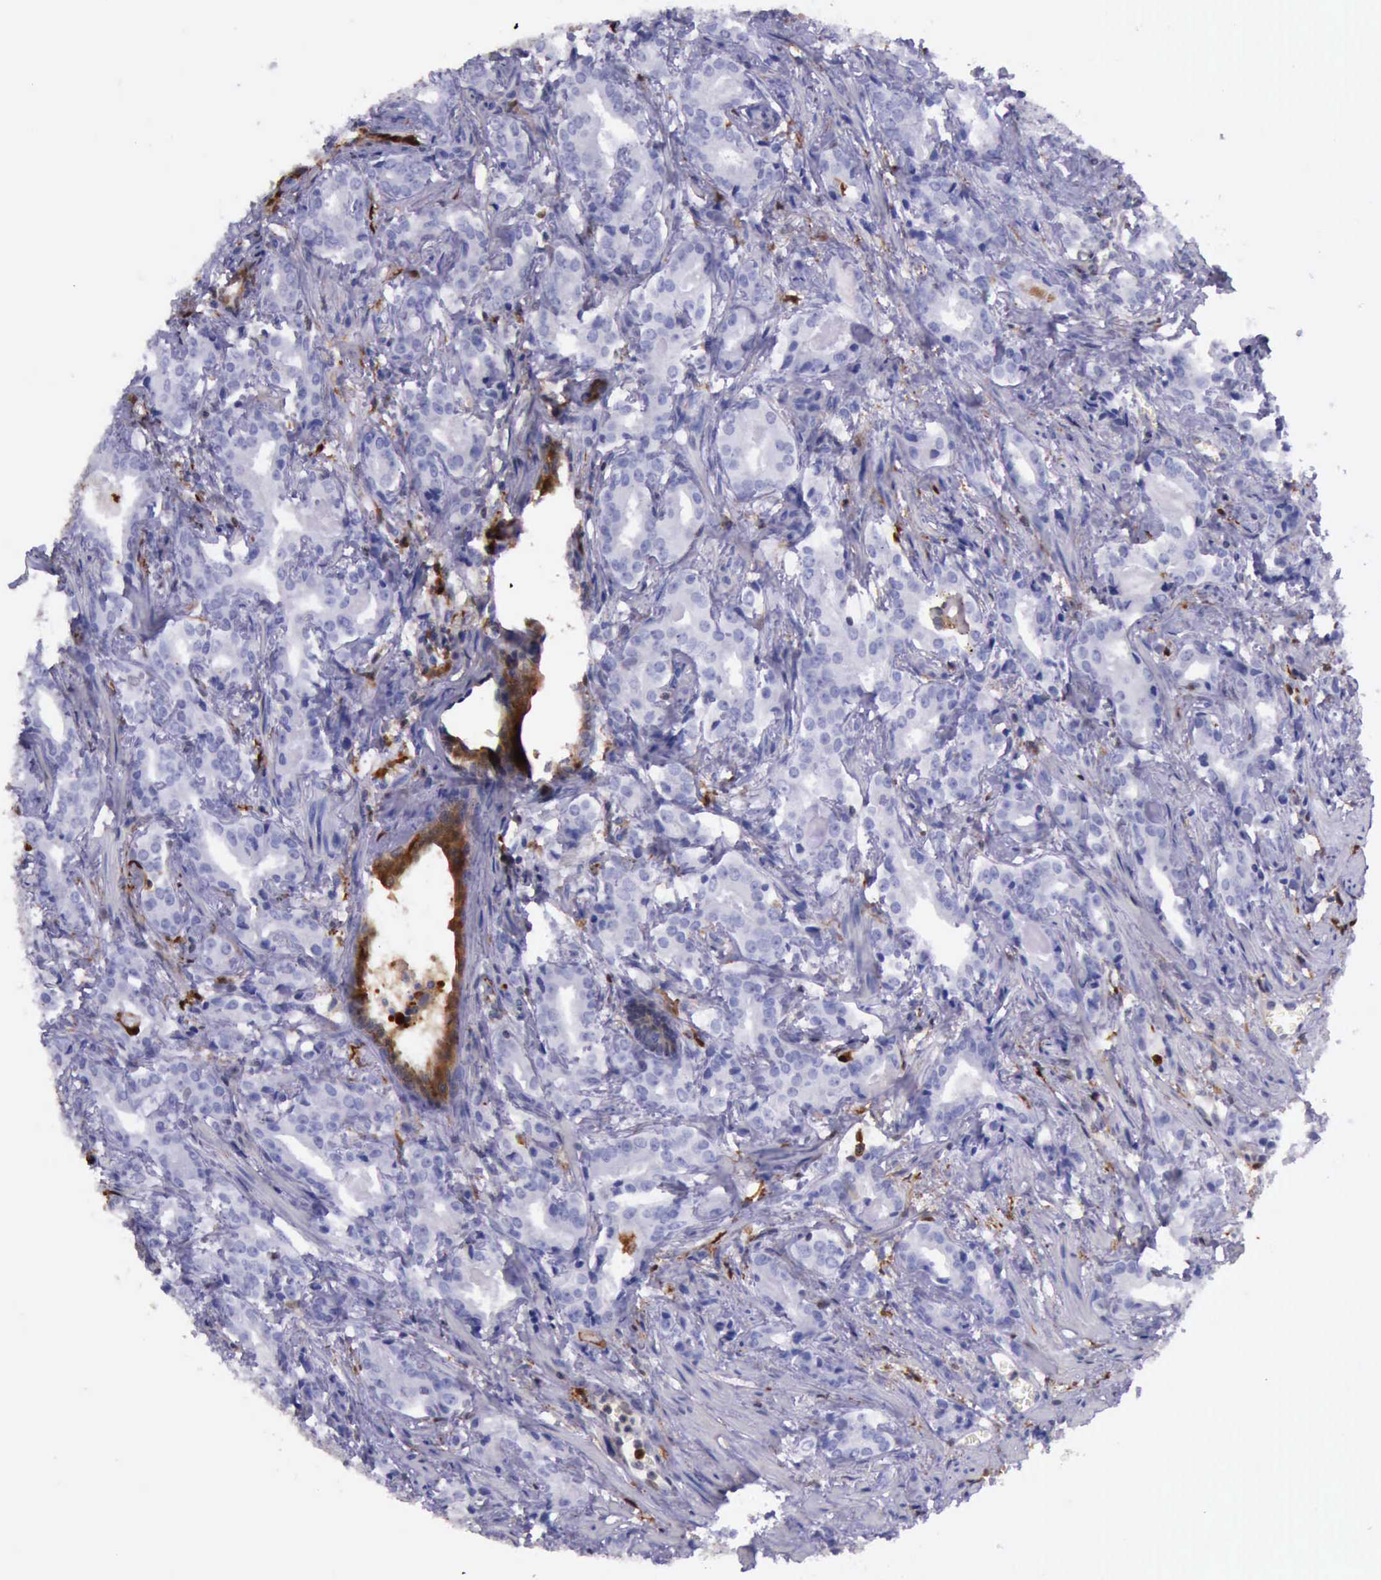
{"staining": {"intensity": "moderate", "quantity": "<25%", "location": "cytoplasmic/membranous,nuclear"}, "tissue": "prostate cancer", "cell_type": "Tumor cells", "image_type": "cancer", "snomed": [{"axis": "morphology", "description": "Adenocarcinoma, Medium grade"}, {"axis": "topography", "description": "Prostate"}], "caption": "There is low levels of moderate cytoplasmic/membranous and nuclear staining in tumor cells of prostate cancer, as demonstrated by immunohistochemical staining (brown color).", "gene": "TYMP", "patient": {"sex": "male", "age": 64}}